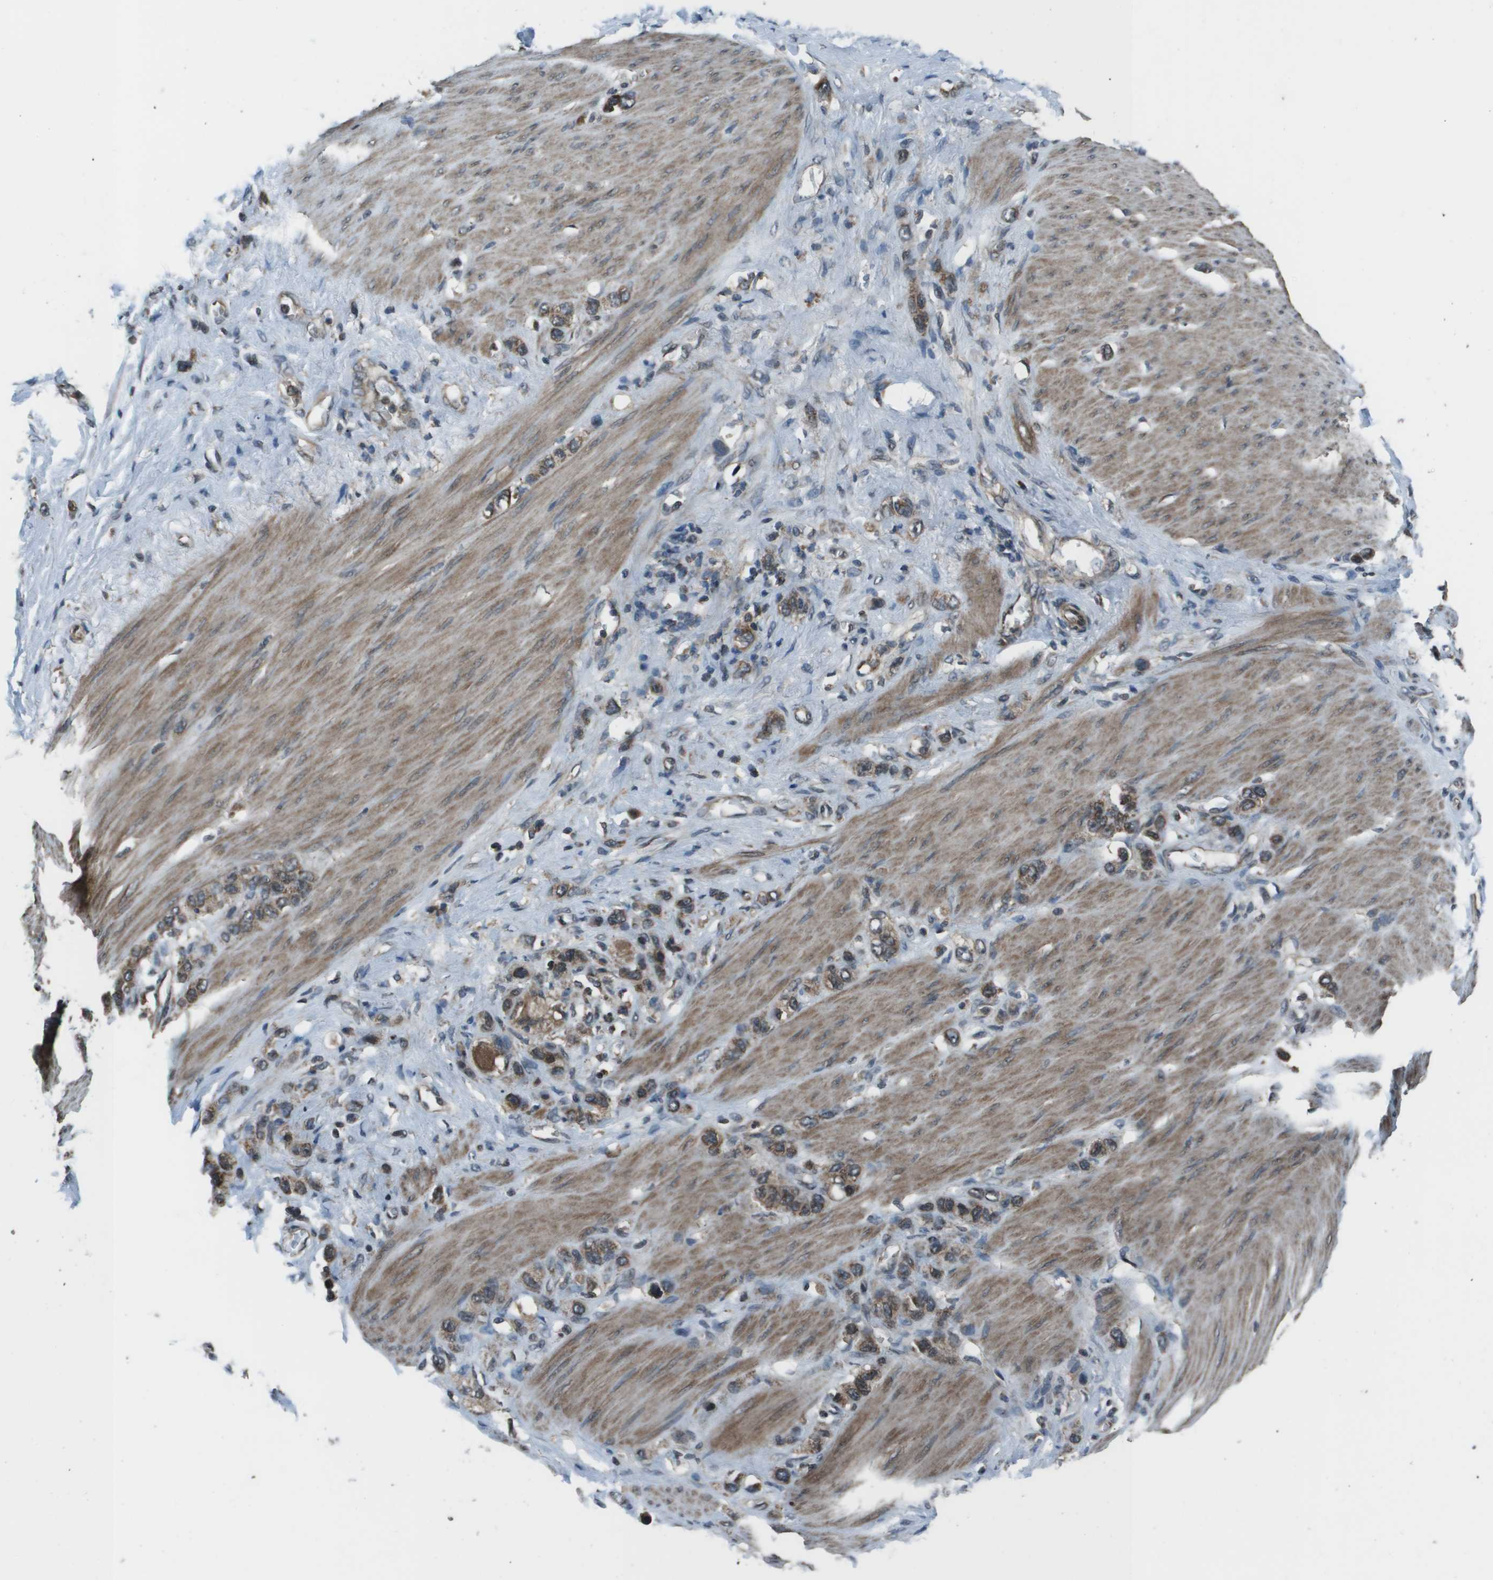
{"staining": {"intensity": "moderate", "quantity": ">75%", "location": "cytoplasmic/membranous"}, "tissue": "stomach cancer", "cell_type": "Tumor cells", "image_type": "cancer", "snomed": [{"axis": "morphology", "description": "Adenocarcinoma, NOS"}, {"axis": "morphology", "description": "Adenocarcinoma, High grade"}, {"axis": "topography", "description": "Stomach, upper"}, {"axis": "topography", "description": "Stomach, lower"}], "caption": "Stomach cancer stained with immunohistochemistry (IHC) displays moderate cytoplasmic/membranous positivity in approximately >75% of tumor cells.", "gene": "PPFIA1", "patient": {"sex": "female", "age": 65}}